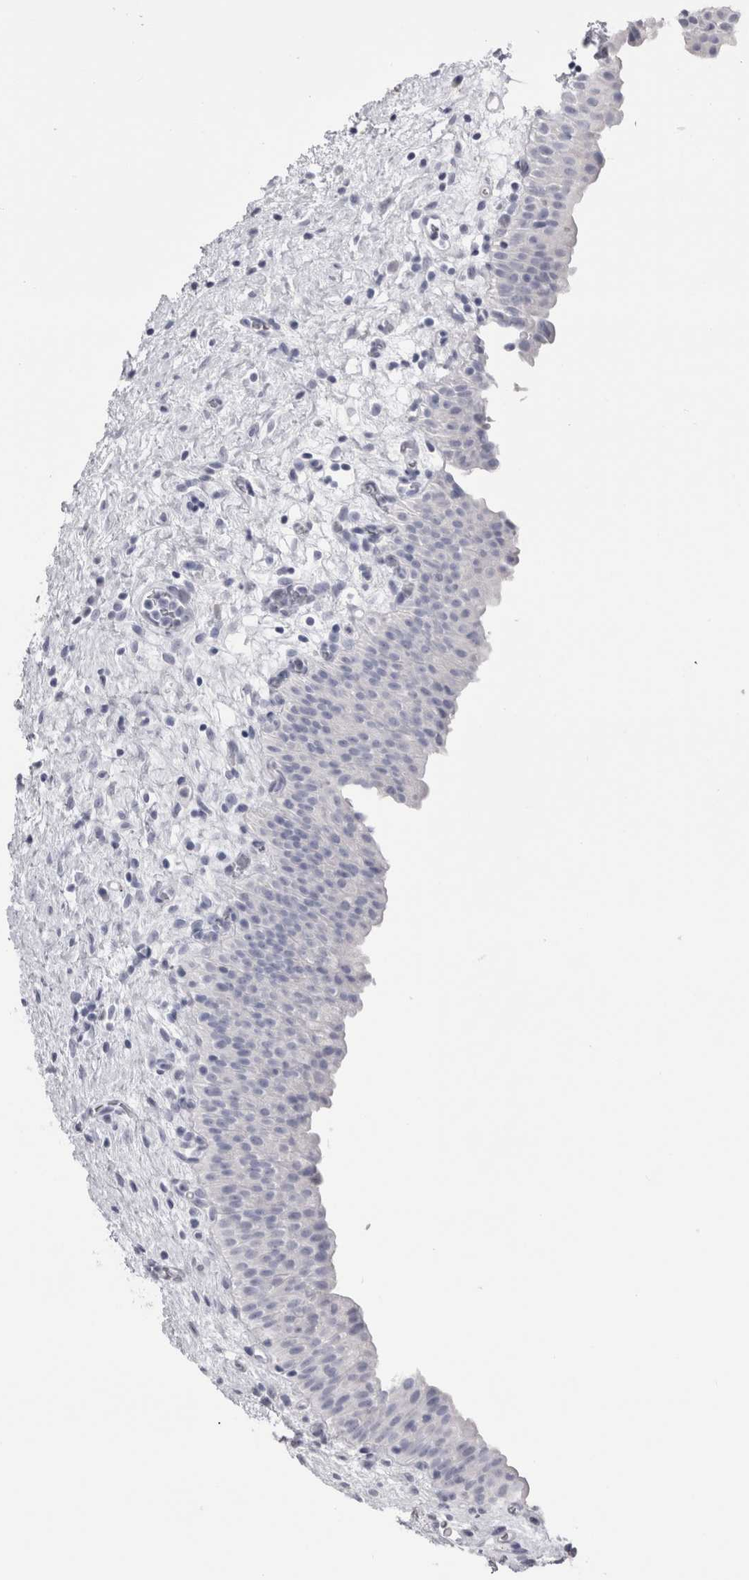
{"staining": {"intensity": "negative", "quantity": "none", "location": "none"}, "tissue": "urinary bladder", "cell_type": "Urothelial cells", "image_type": "normal", "snomed": [{"axis": "morphology", "description": "Normal tissue, NOS"}, {"axis": "topography", "description": "Urinary bladder"}], "caption": "IHC micrograph of benign urinary bladder: urinary bladder stained with DAB (3,3'-diaminobenzidine) reveals no significant protein expression in urothelial cells.", "gene": "PTH", "patient": {"sex": "male", "age": 82}}